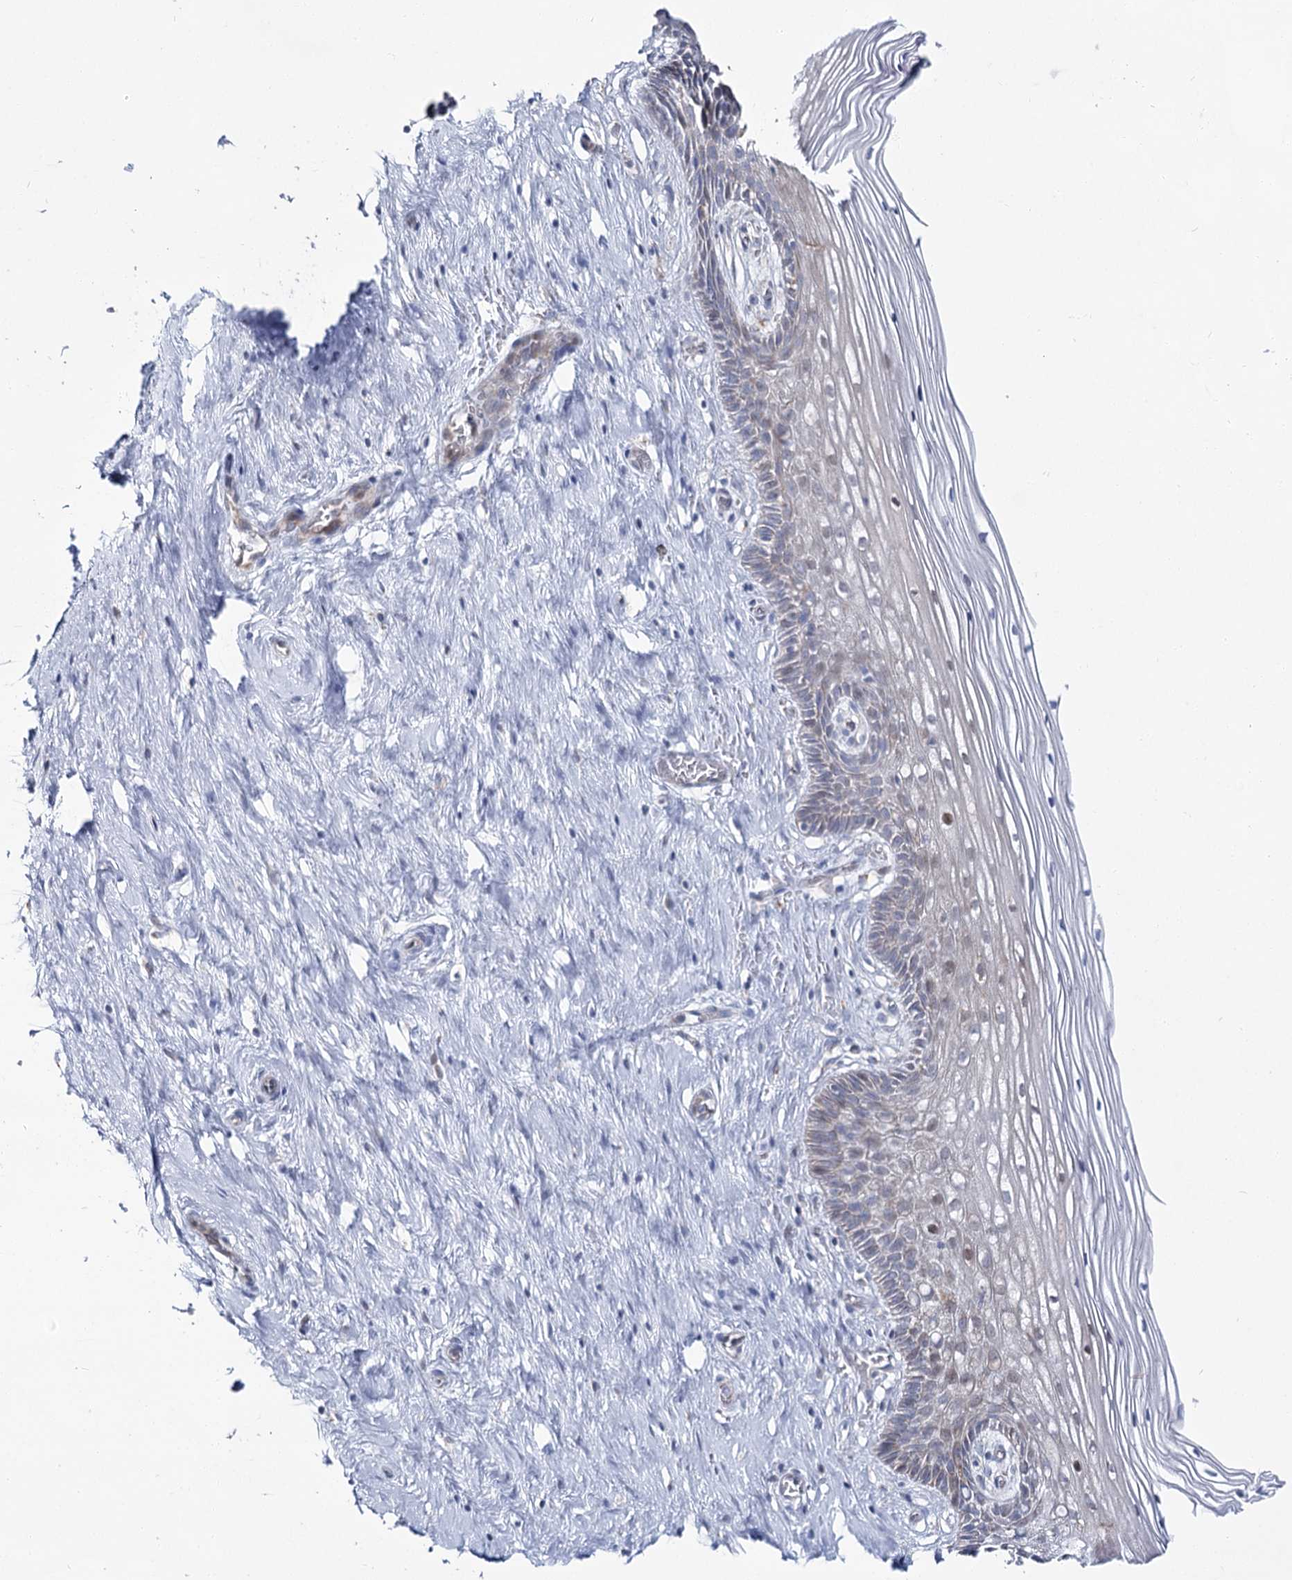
{"staining": {"intensity": "strong", "quantity": ">75%", "location": "cytoplasmic/membranous"}, "tissue": "cervix", "cell_type": "Glandular cells", "image_type": "normal", "snomed": [{"axis": "morphology", "description": "Normal tissue, NOS"}, {"axis": "topography", "description": "Cervix"}], "caption": "Cervix stained with DAB (3,3'-diaminobenzidine) IHC reveals high levels of strong cytoplasmic/membranous expression in approximately >75% of glandular cells. The staining was performed using DAB to visualize the protein expression in brown, while the nuclei were stained in blue with hematoxylin (Magnification: 20x).", "gene": "CPLANE1", "patient": {"sex": "female", "age": 33}}